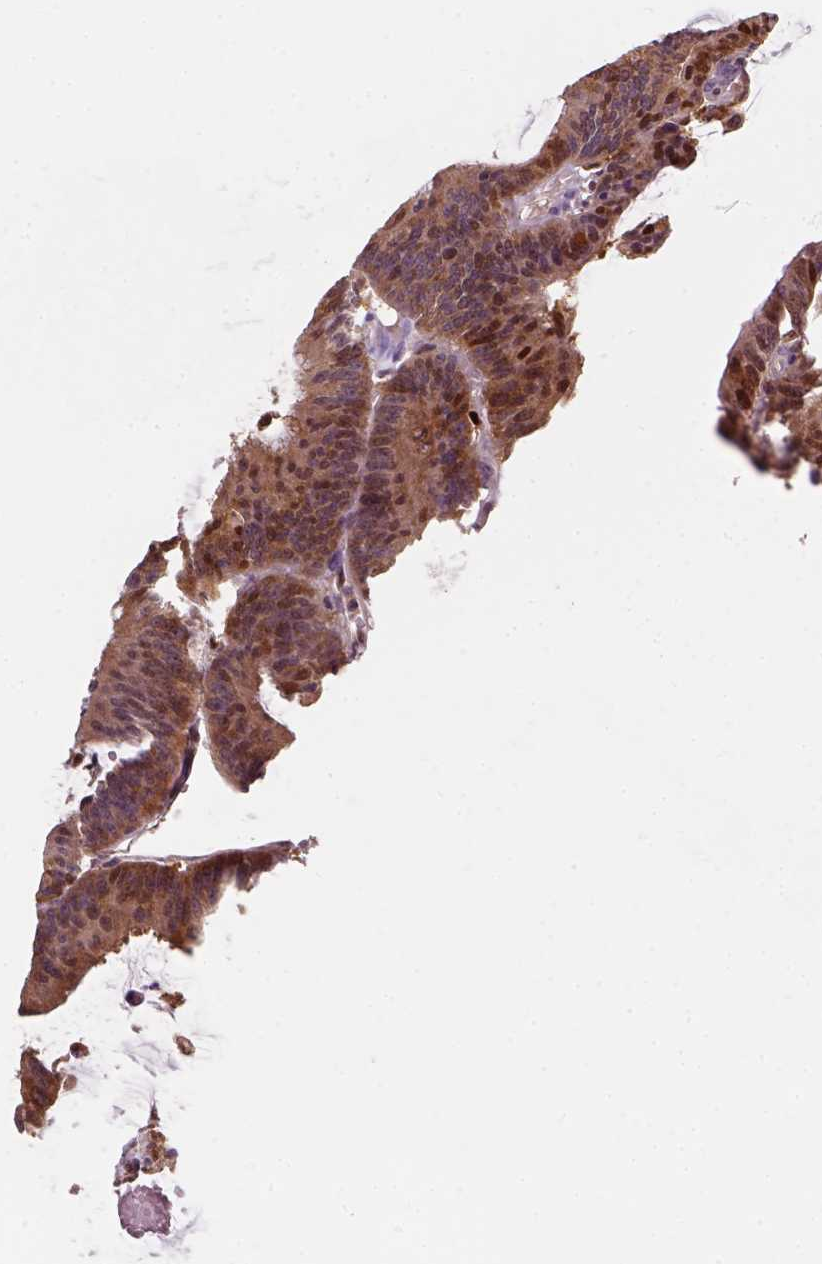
{"staining": {"intensity": "strong", "quantity": "25%-75%", "location": "cytoplasmic/membranous,nuclear"}, "tissue": "colorectal cancer", "cell_type": "Tumor cells", "image_type": "cancer", "snomed": [{"axis": "morphology", "description": "Adenocarcinoma, NOS"}, {"axis": "topography", "description": "Colon"}], "caption": "This is an image of immunohistochemistry (IHC) staining of colorectal cancer, which shows strong positivity in the cytoplasmic/membranous and nuclear of tumor cells.", "gene": "SQSTM1", "patient": {"sex": "female", "age": 78}}